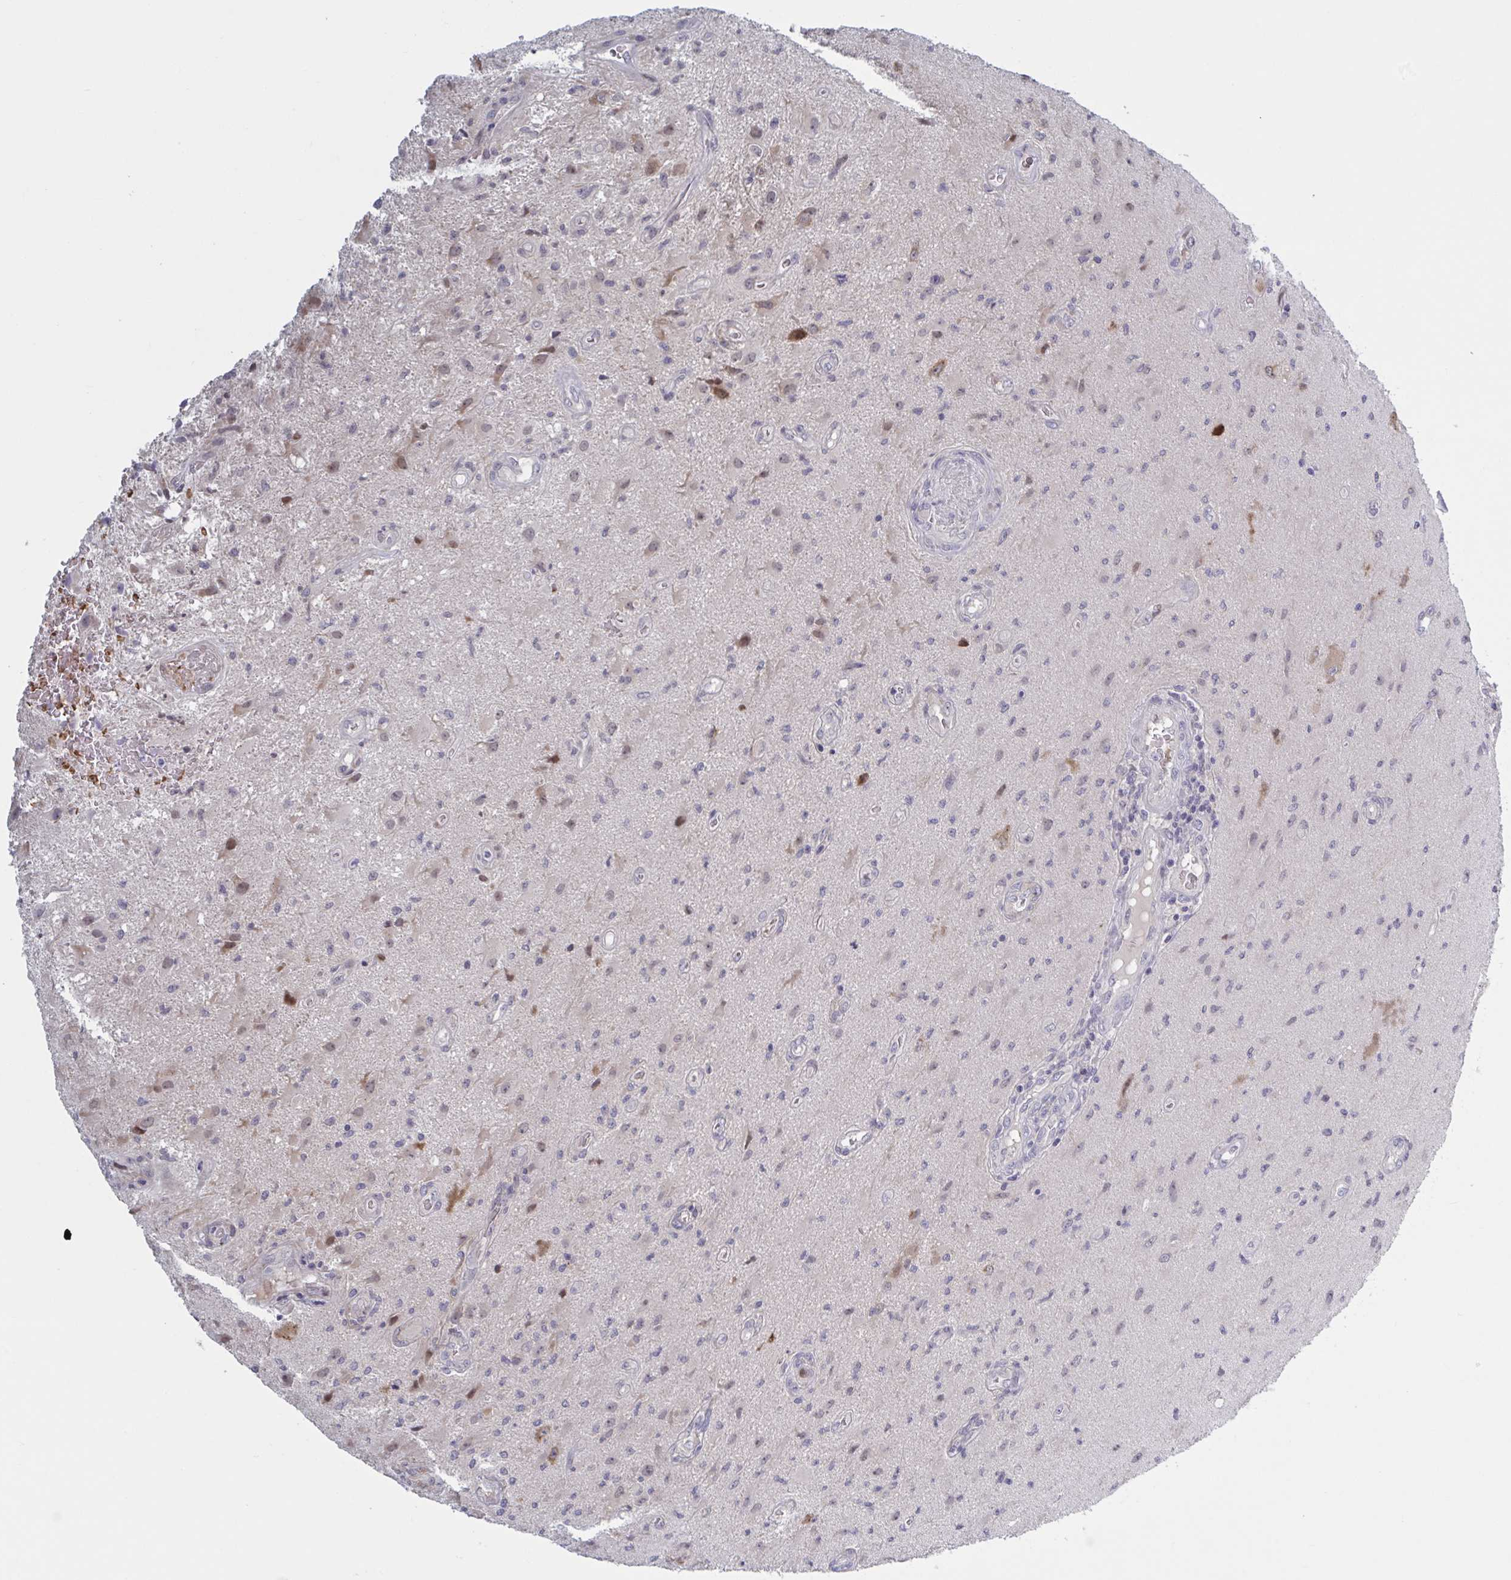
{"staining": {"intensity": "weak", "quantity": "<25%", "location": "cytoplasmic/membranous"}, "tissue": "glioma", "cell_type": "Tumor cells", "image_type": "cancer", "snomed": [{"axis": "morphology", "description": "Glioma, malignant, High grade"}, {"axis": "topography", "description": "Brain"}], "caption": "Immunohistochemistry (IHC) image of human malignant glioma (high-grade) stained for a protein (brown), which exhibits no positivity in tumor cells.", "gene": "HSD11B2", "patient": {"sex": "male", "age": 67}}